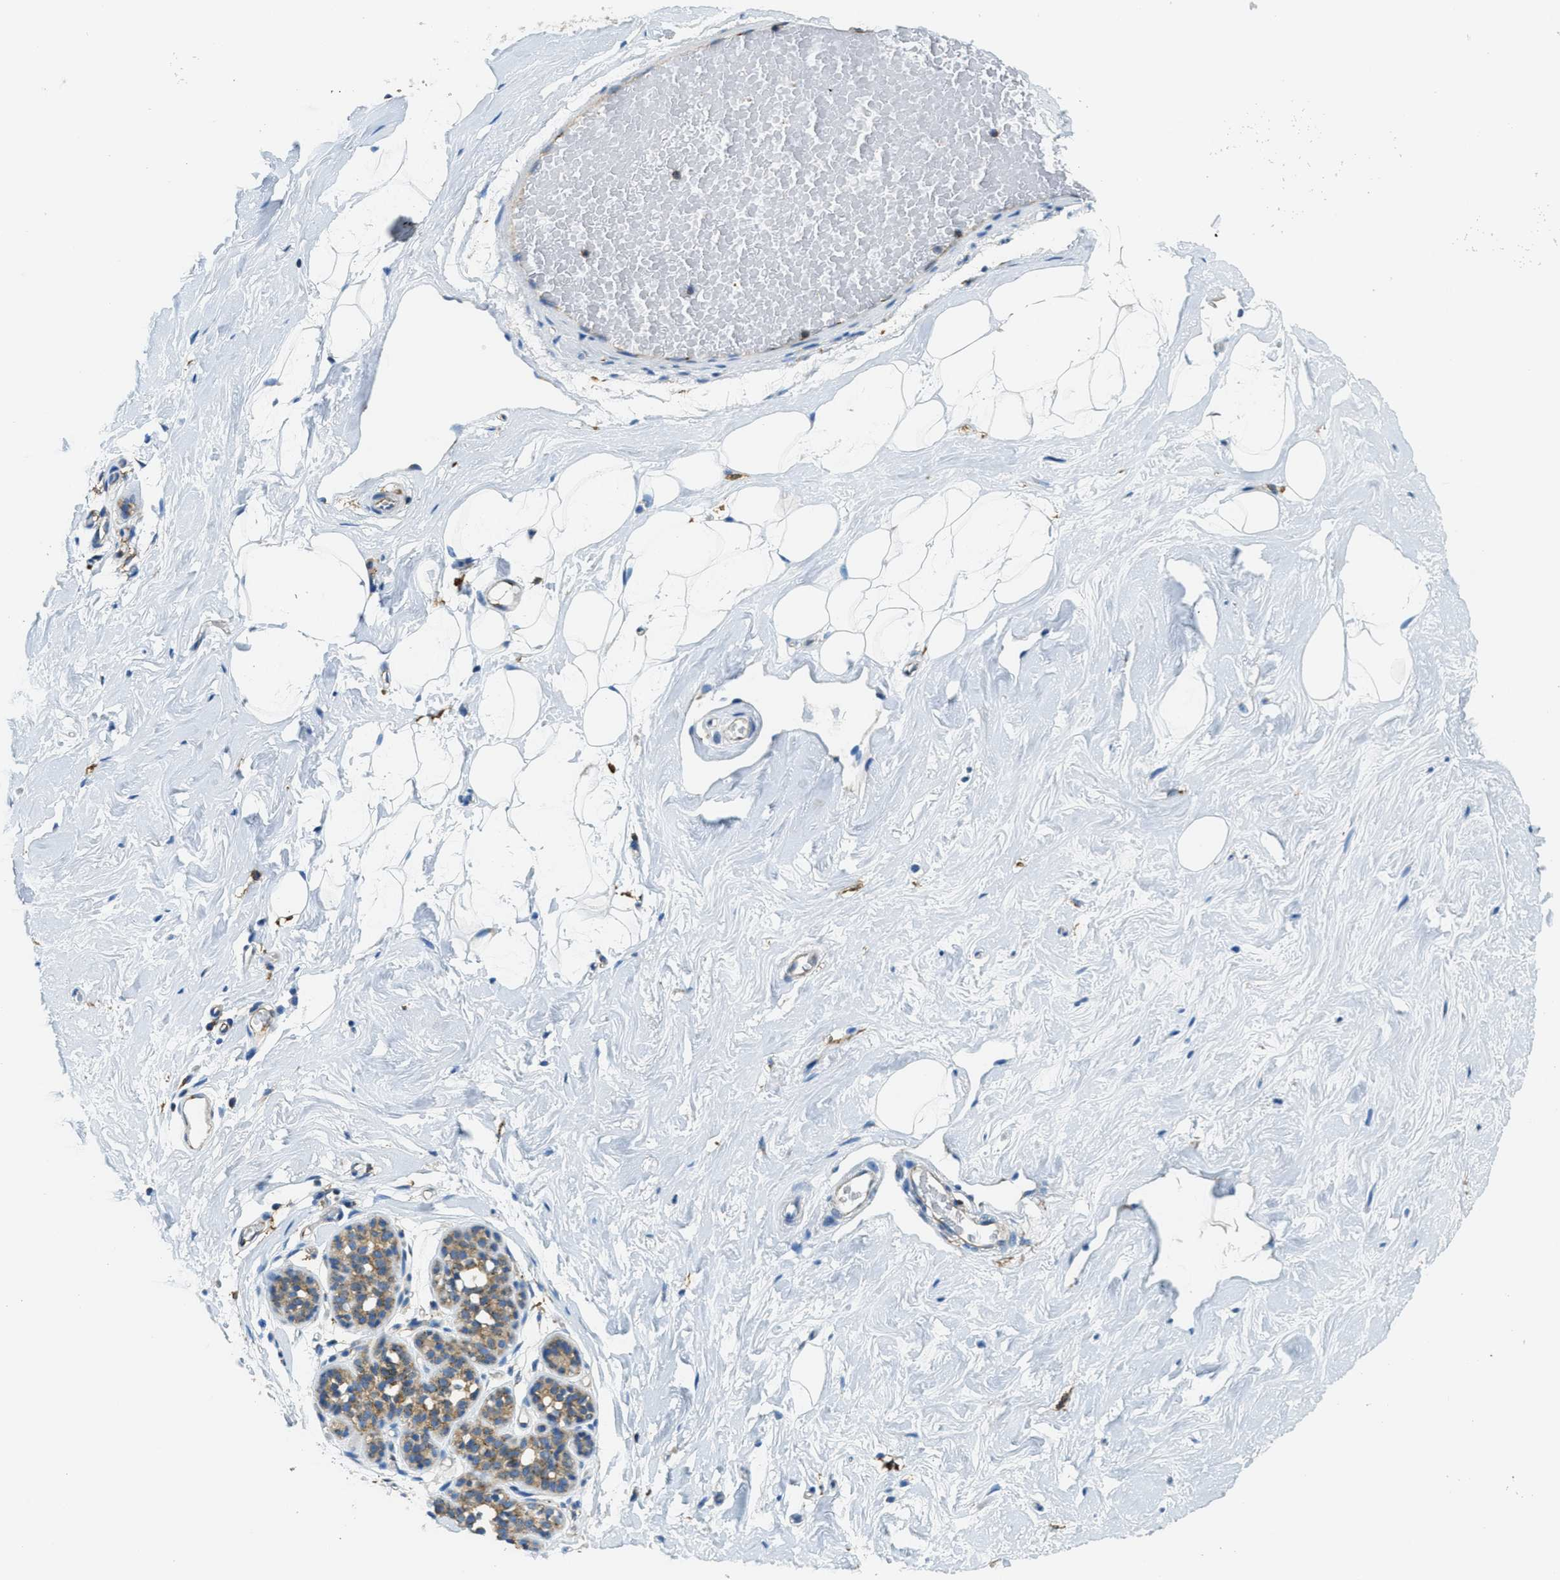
{"staining": {"intensity": "negative", "quantity": "none", "location": "none"}, "tissue": "breast", "cell_type": "Adipocytes", "image_type": "normal", "snomed": [{"axis": "morphology", "description": "Normal tissue, NOS"}, {"axis": "topography", "description": "Breast"}], "caption": "DAB immunohistochemical staining of unremarkable human breast exhibits no significant positivity in adipocytes.", "gene": "AP2B1", "patient": {"sex": "female", "age": 75}}